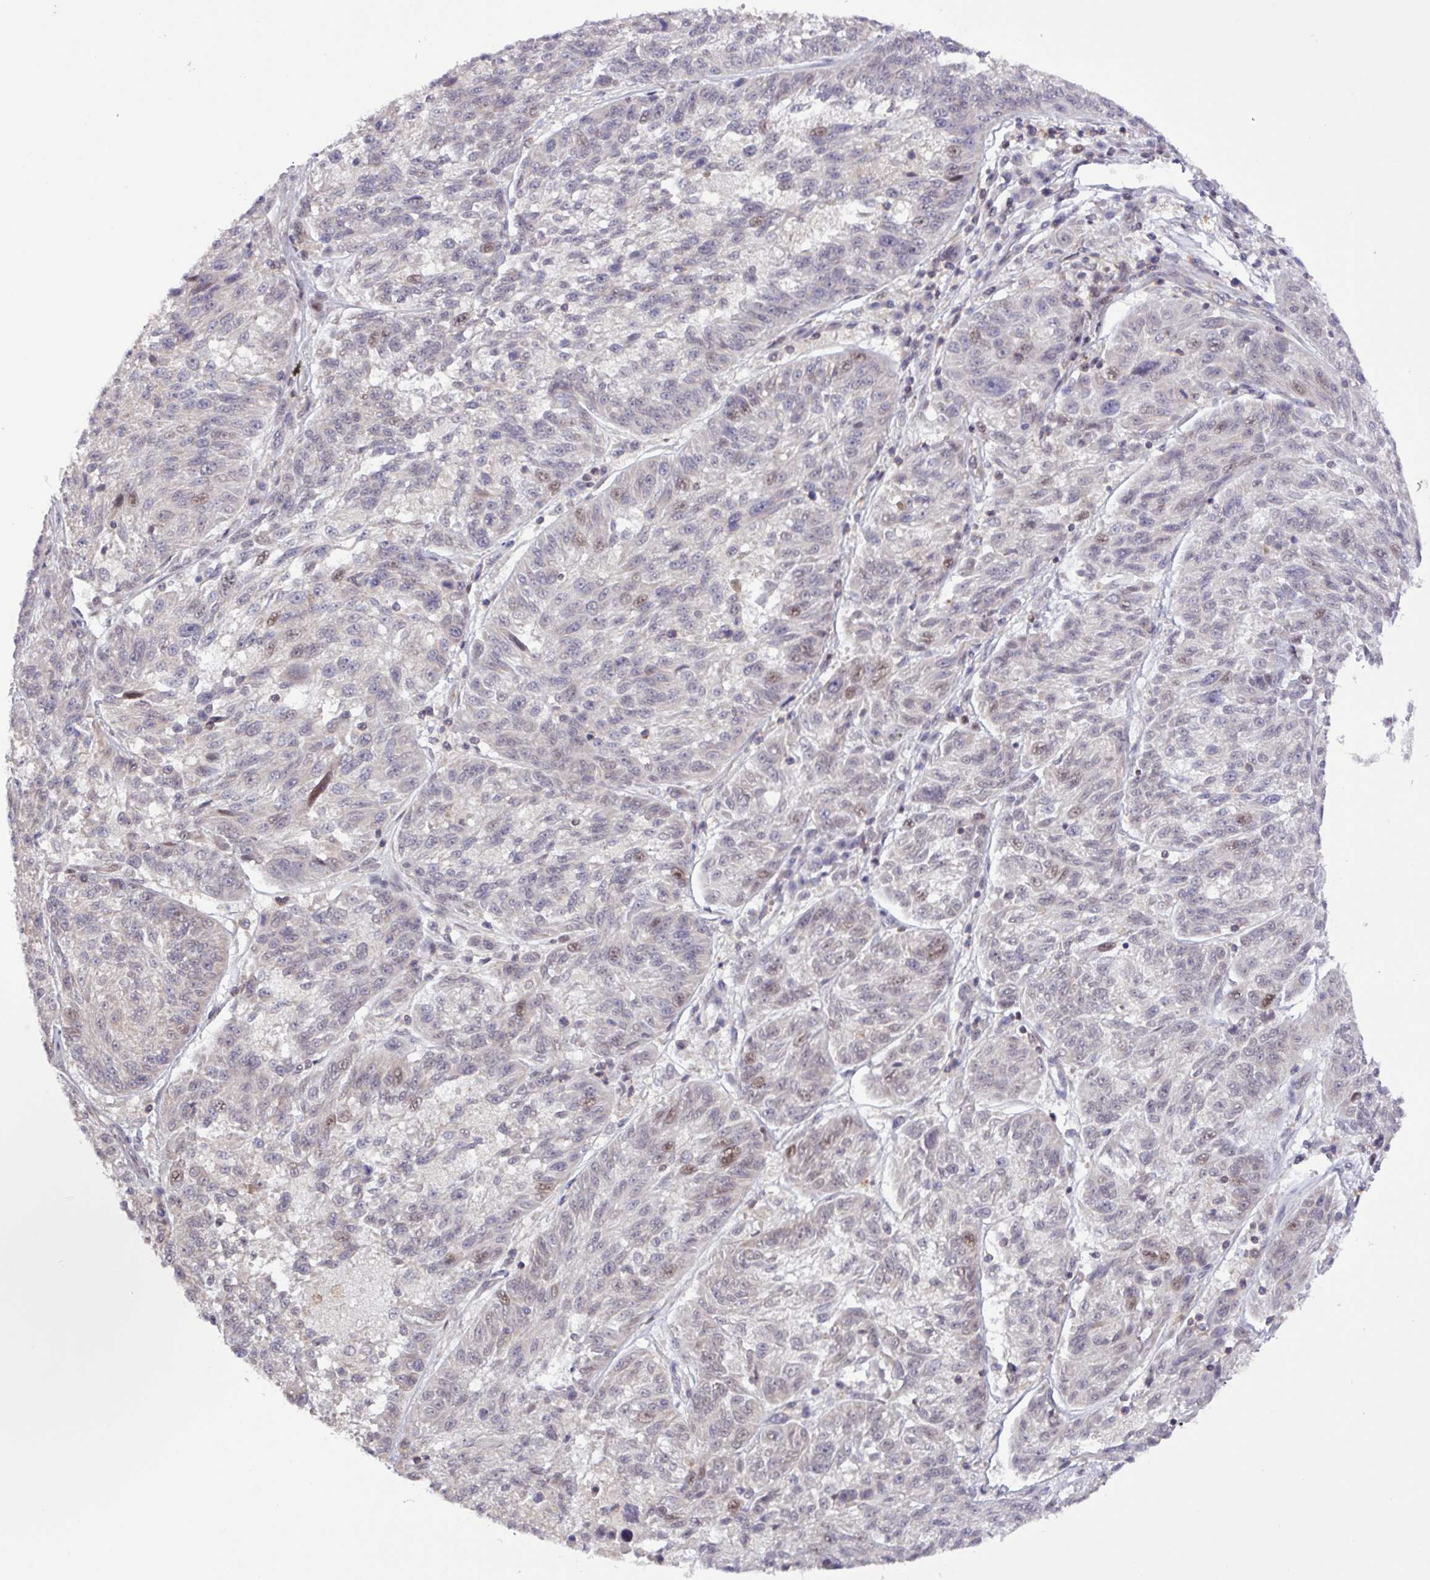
{"staining": {"intensity": "weak", "quantity": "<25%", "location": "nuclear"}, "tissue": "melanoma", "cell_type": "Tumor cells", "image_type": "cancer", "snomed": [{"axis": "morphology", "description": "Malignant melanoma, NOS"}, {"axis": "topography", "description": "Skin"}], "caption": "IHC histopathology image of neoplastic tissue: malignant melanoma stained with DAB exhibits no significant protein staining in tumor cells.", "gene": "RTL3", "patient": {"sex": "male", "age": 53}}